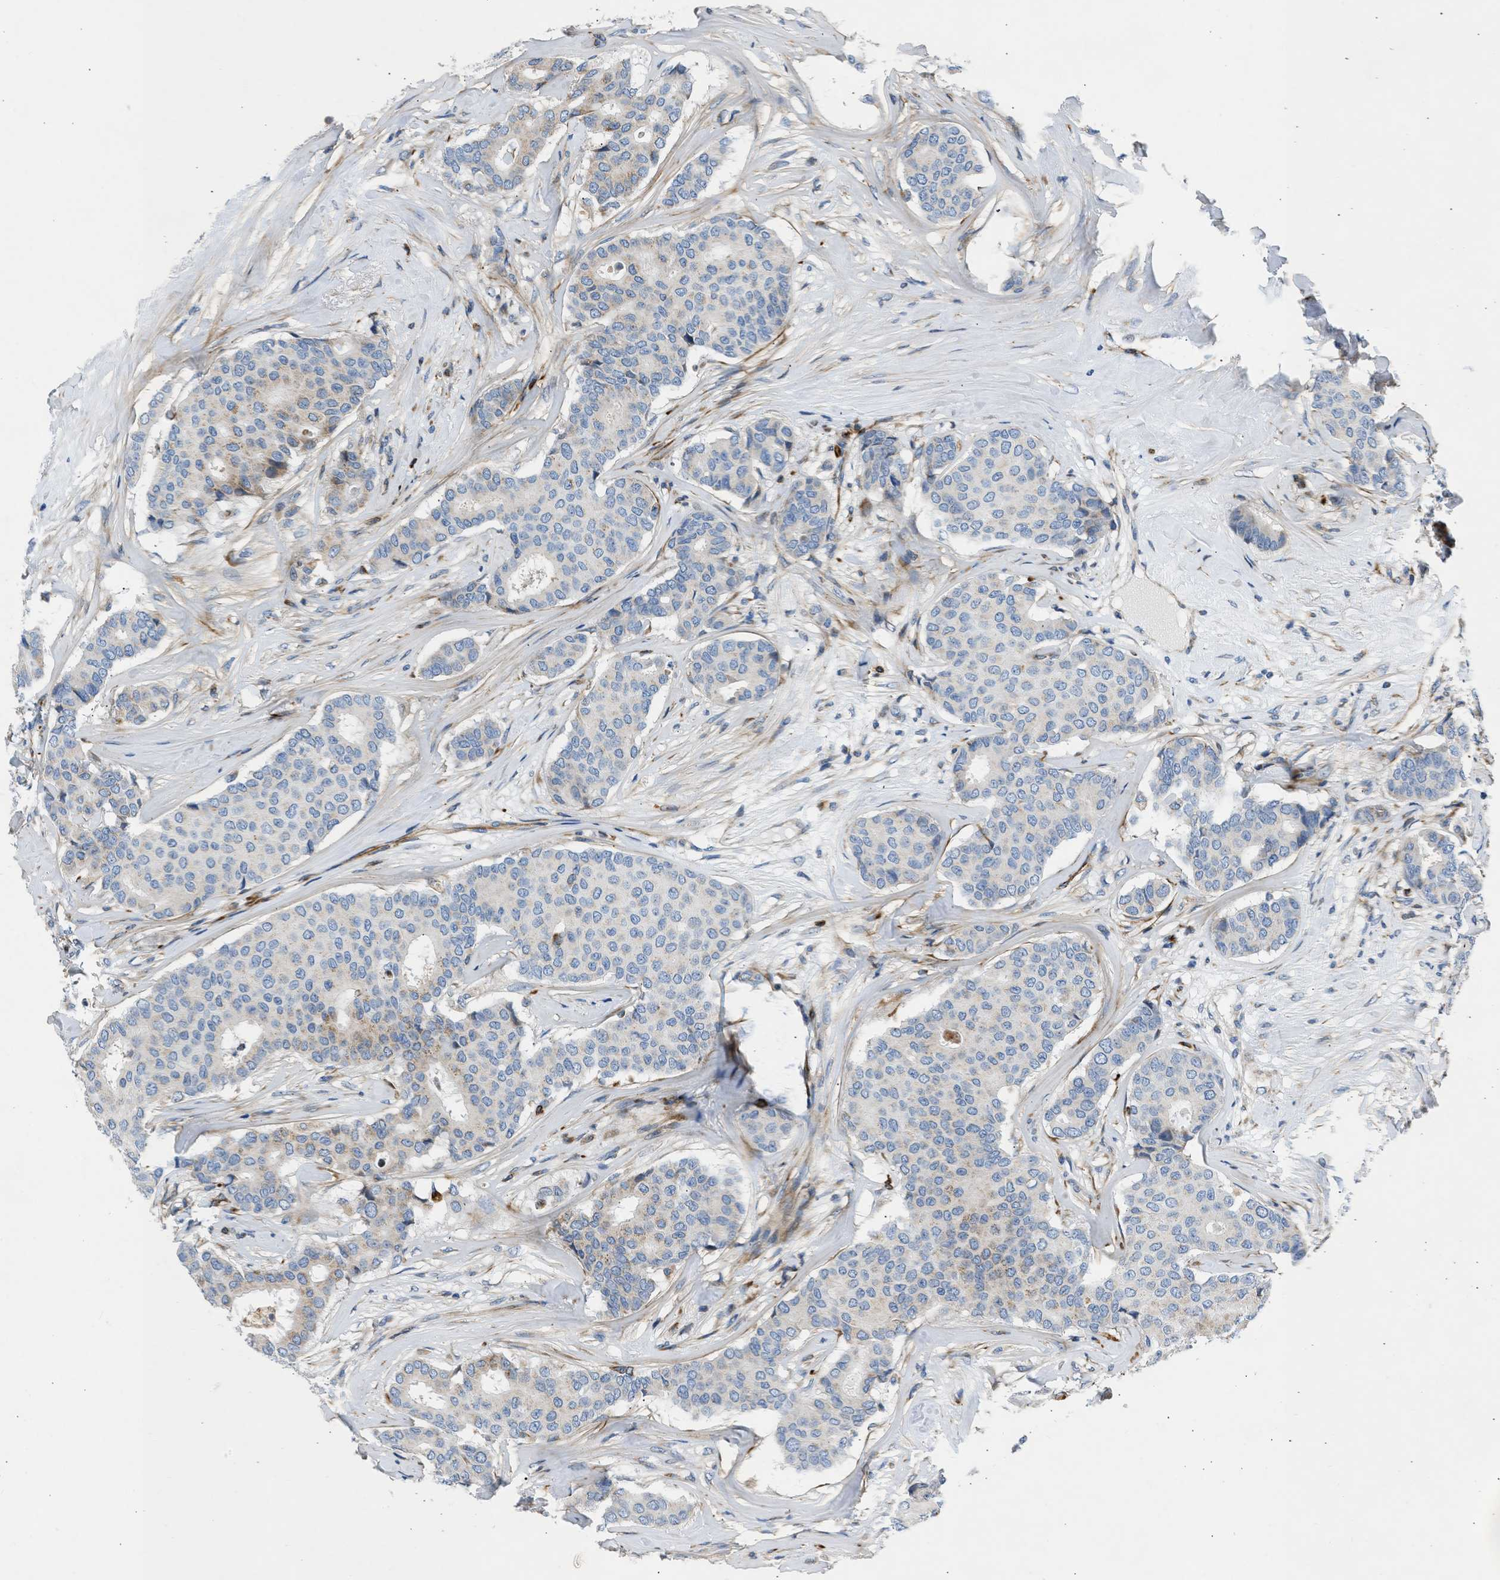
{"staining": {"intensity": "weak", "quantity": "<25%", "location": "cytoplasmic/membranous"}, "tissue": "breast cancer", "cell_type": "Tumor cells", "image_type": "cancer", "snomed": [{"axis": "morphology", "description": "Duct carcinoma"}, {"axis": "topography", "description": "Breast"}], "caption": "Protein analysis of breast cancer shows no significant staining in tumor cells. The staining is performed using DAB brown chromogen with nuclei counter-stained in using hematoxylin.", "gene": "ULK4", "patient": {"sex": "female", "age": 75}}